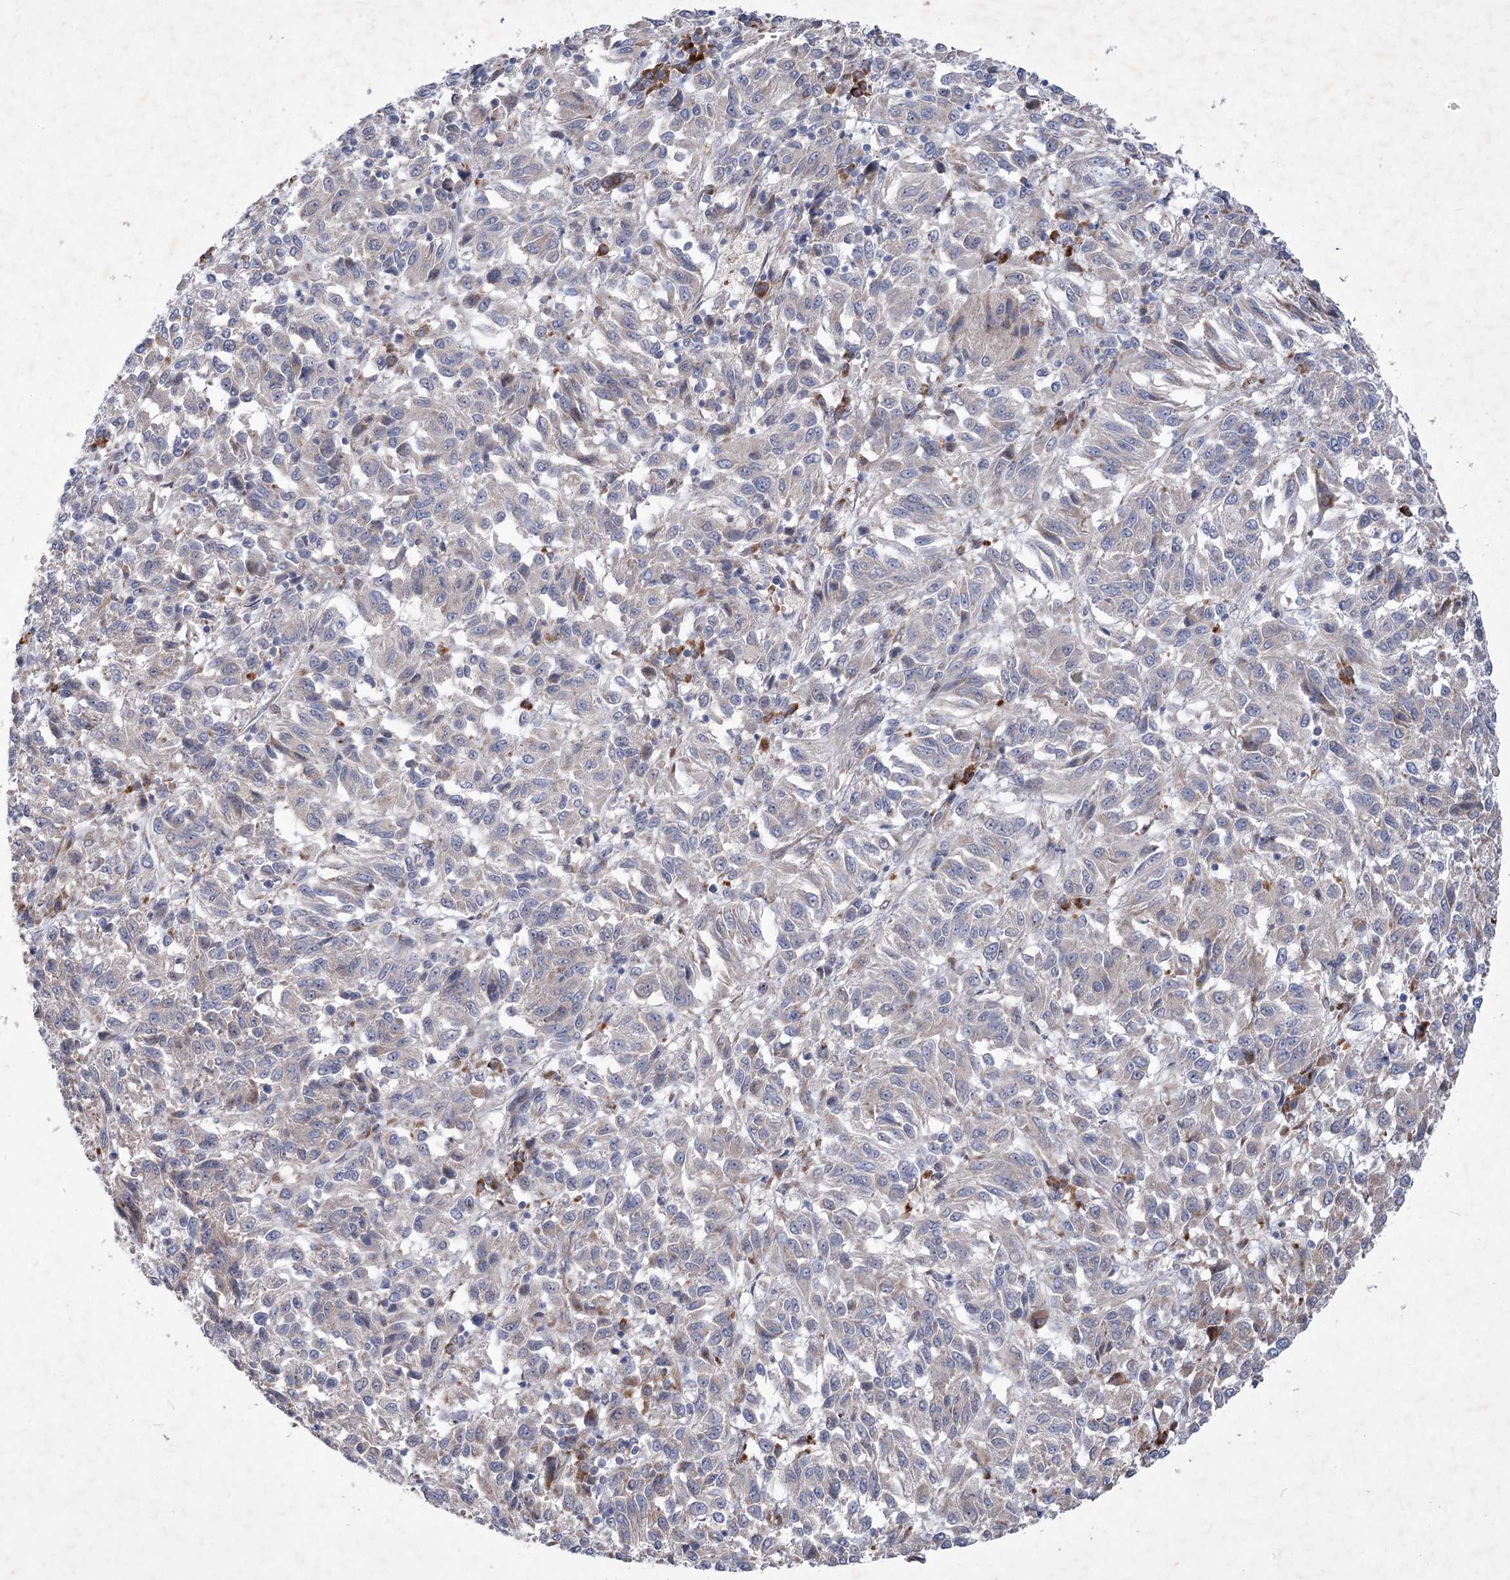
{"staining": {"intensity": "negative", "quantity": "none", "location": "none"}, "tissue": "melanoma", "cell_type": "Tumor cells", "image_type": "cancer", "snomed": [{"axis": "morphology", "description": "Malignant melanoma, Metastatic site"}, {"axis": "topography", "description": "Lung"}], "caption": "IHC of melanoma exhibits no expression in tumor cells.", "gene": "GCNT4", "patient": {"sex": "male", "age": 64}}